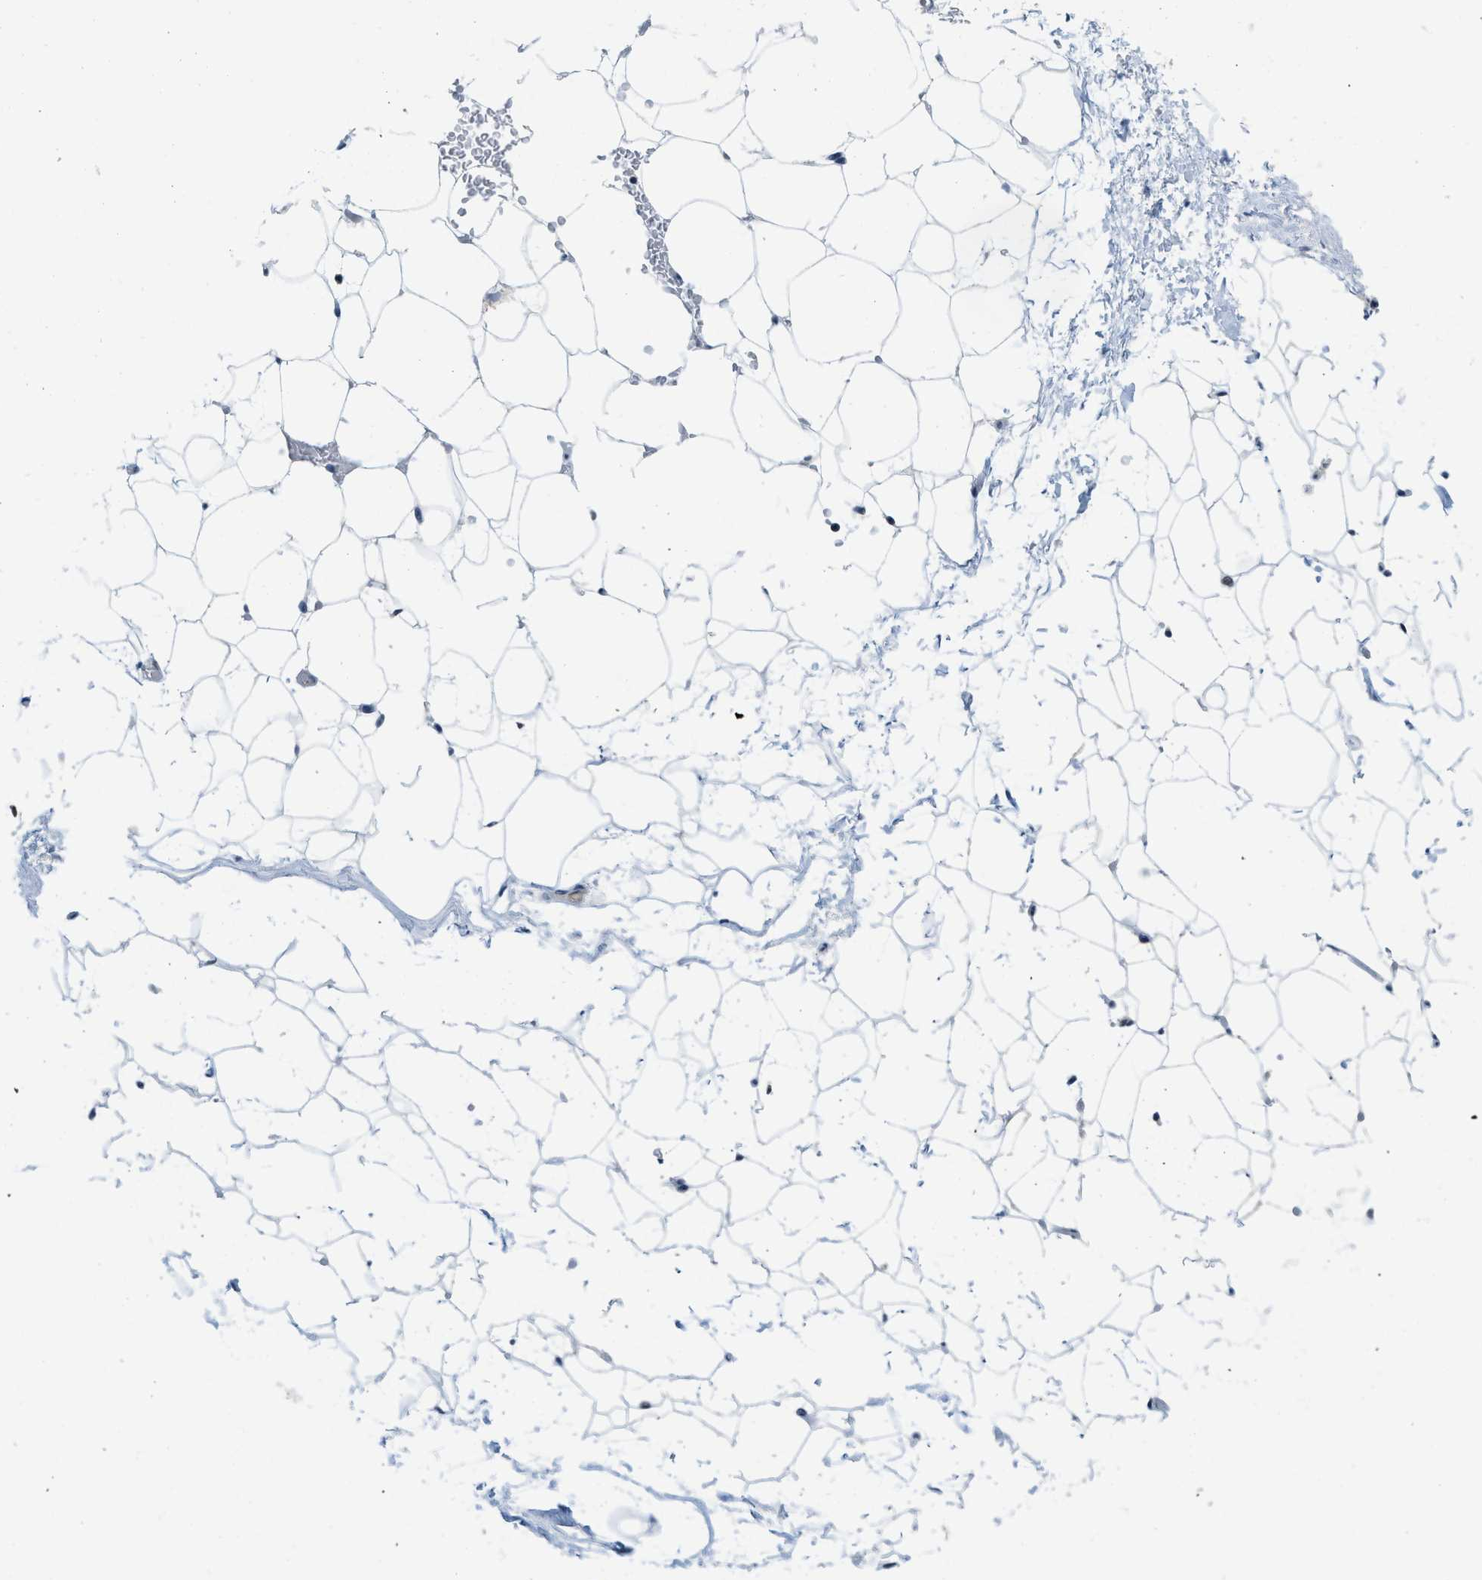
{"staining": {"intensity": "strong", "quantity": ">75%", "location": "nuclear"}, "tissue": "adipose tissue", "cell_type": "Adipocytes", "image_type": "normal", "snomed": [{"axis": "morphology", "description": "Normal tissue, NOS"}, {"axis": "topography", "description": "Breast"}, {"axis": "topography", "description": "Soft tissue"}], "caption": "IHC of unremarkable human adipose tissue demonstrates high levels of strong nuclear expression in approximately >75% of adipocytes. (IHC, brightfield microscopy, high magnification).", "gene": "URB1", "patient": {"sex": "female", "age": 75}}